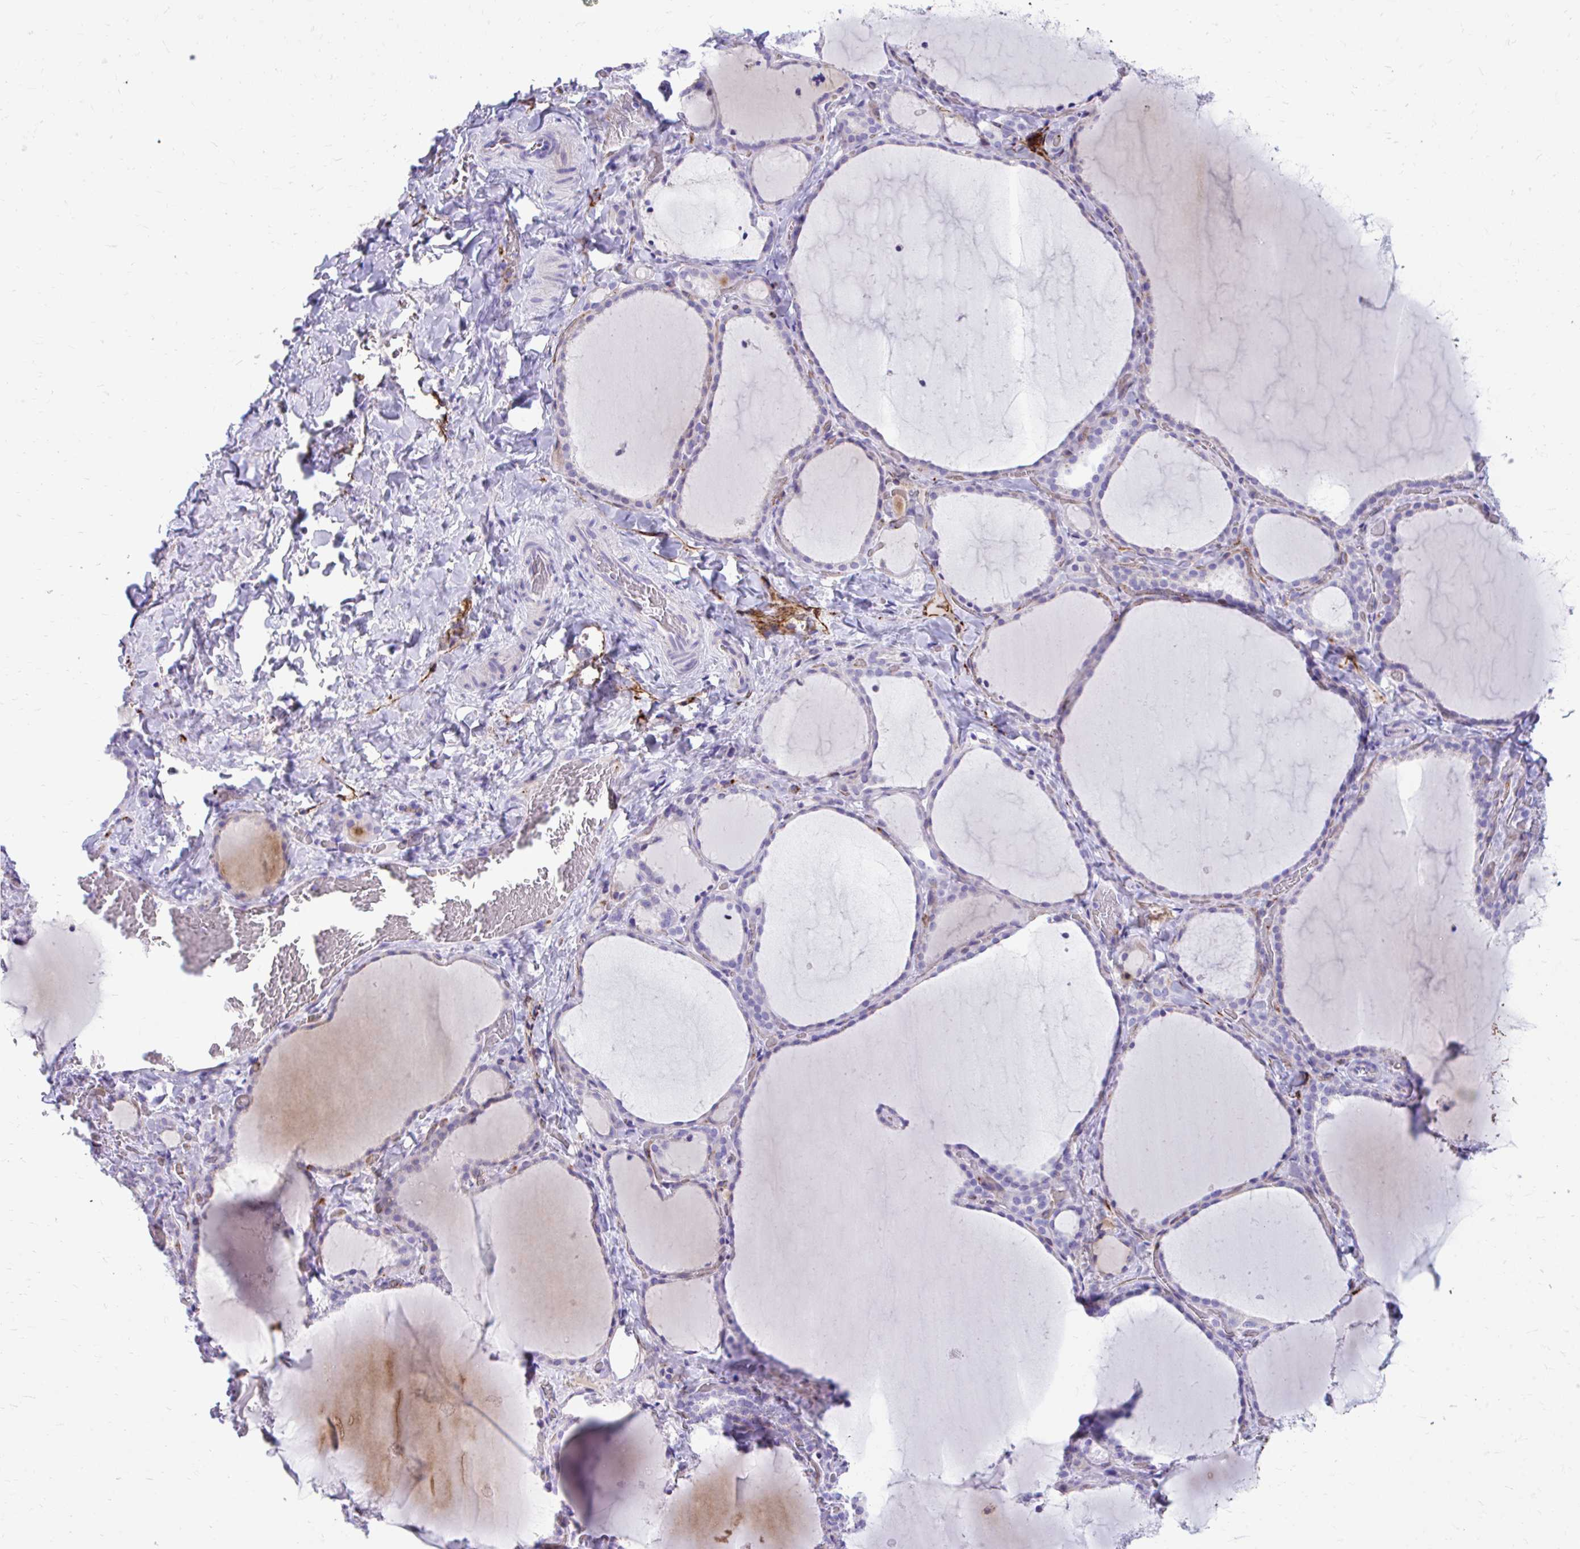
{"staining": {"intensity": "negative", "quantity": "none", "location": "none"}, "tissue": "thyroid gland", "cell_type": "Glandular cells", "image_type": "normal", "snomed": [{"axis": "morphology", "description": "Normal tissue, NOS"}, {"axis": "topography", "description": "Thyroid gland"}], "caption": "Immunohistochemical staining of unremarkable thyroid gland displays no significant expression in glandular cells. (Brightfield microscopy of DAB IHC at high magnification).", "gene": "ENSG00000285953", "patient": {"sex": "female", "age": 22}}